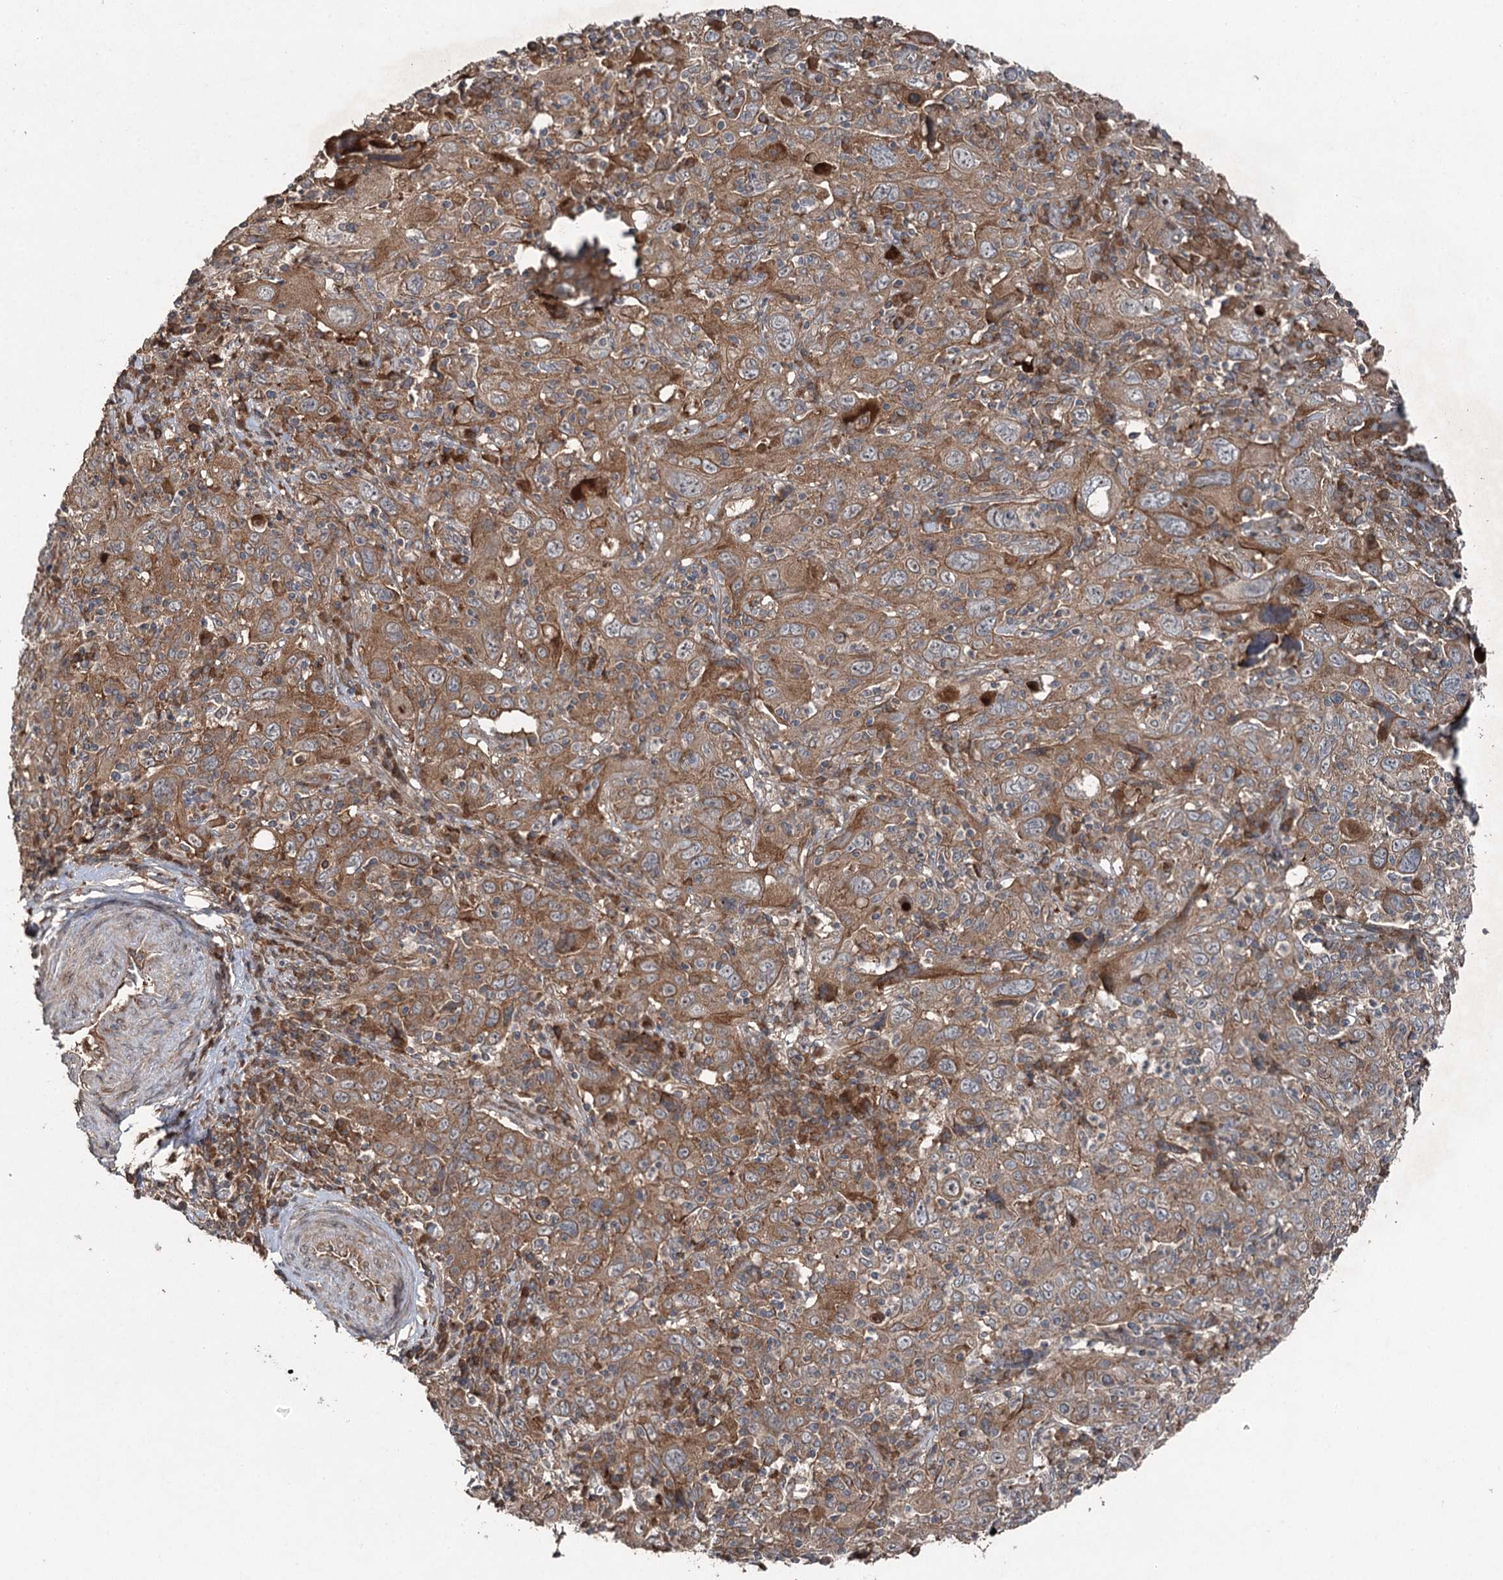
{"staining": {"intensity": "moderate", "quantity": ">75%", "location": "cytoplasmic/membranous"}, "tissue": "cervical cancer", "cell_type": "Tumor cells", "image_type": "cancer", "snomed": [{"axis": "morphology", "description": "Squamous cell carcinoma, NOS"}, {"axis": "topography", "description": "Cervix"}], "caption": "Protein expression analysis of cervical cancer (squamous cell carcinoma) demonstrates moderate cytoplasmic/membranous expression in approximately >75% of tumor cells.", "gene": "MAPK8IP2", "patient": {"sex": "female", "age": 46}}